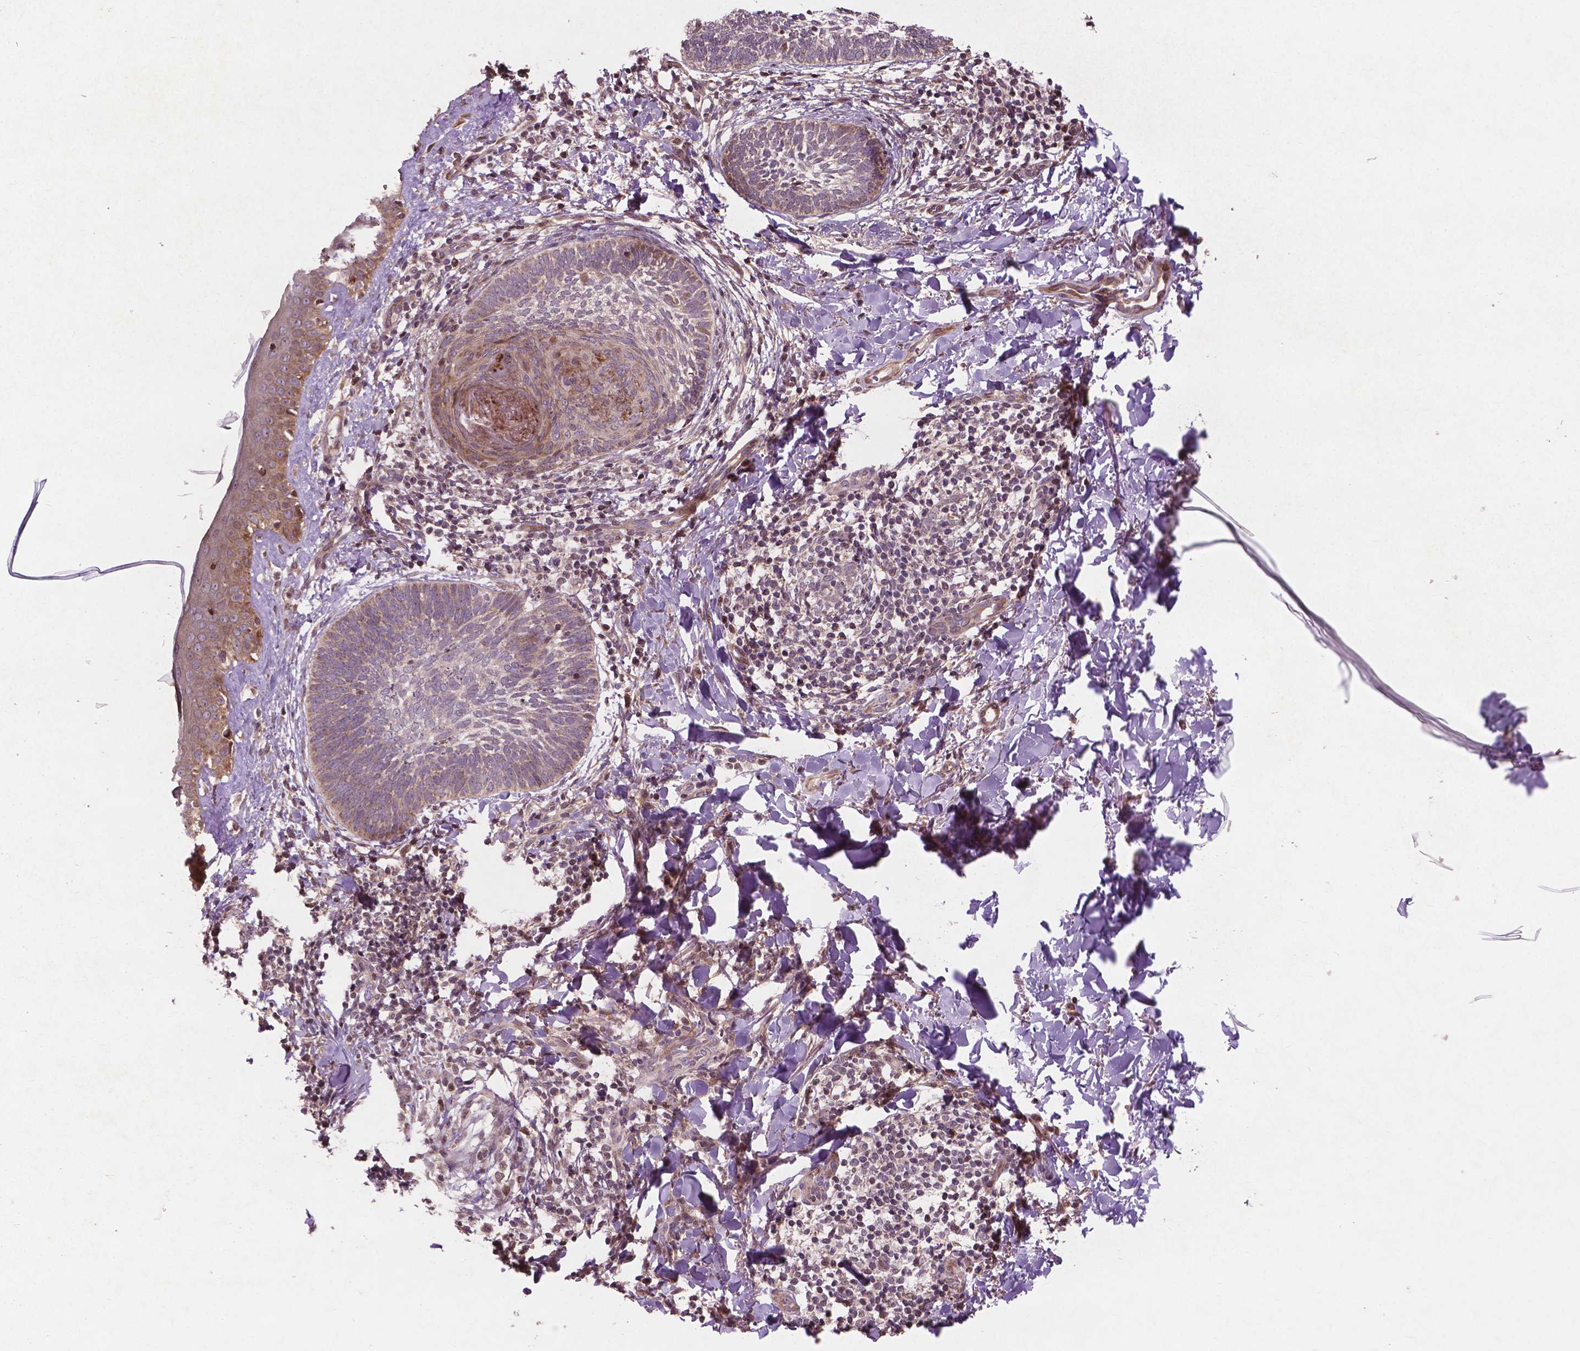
{"staining": {"intensity": "moderate", "quantity": "<25%", "location": "cytoplasmic/membranous"}, "tissue": "skin cancer", "cell_type": "Tumor cells", "image_type": "cancer", "snomed": [{"axis": "morphology", "description": "Normal tissue, NOS"}, {"axis": "morphology", "description": "Basal cell carcinoma"}, {"axis": "topography", "description": "Skin"}], "caption": "Immunohistochemistry (IHC) image of neoplastic tissue: skin cancer (basal cell carcinoma) stained using IHC displays low levels of moderate protein expression localized specifically in the cytoplasmic/membranous of tumor cells, appearing as a cytoplasmic/membranous brown color.", "gene": "B3GALNT2", "patient": {"sex": "male", "age": 46}}